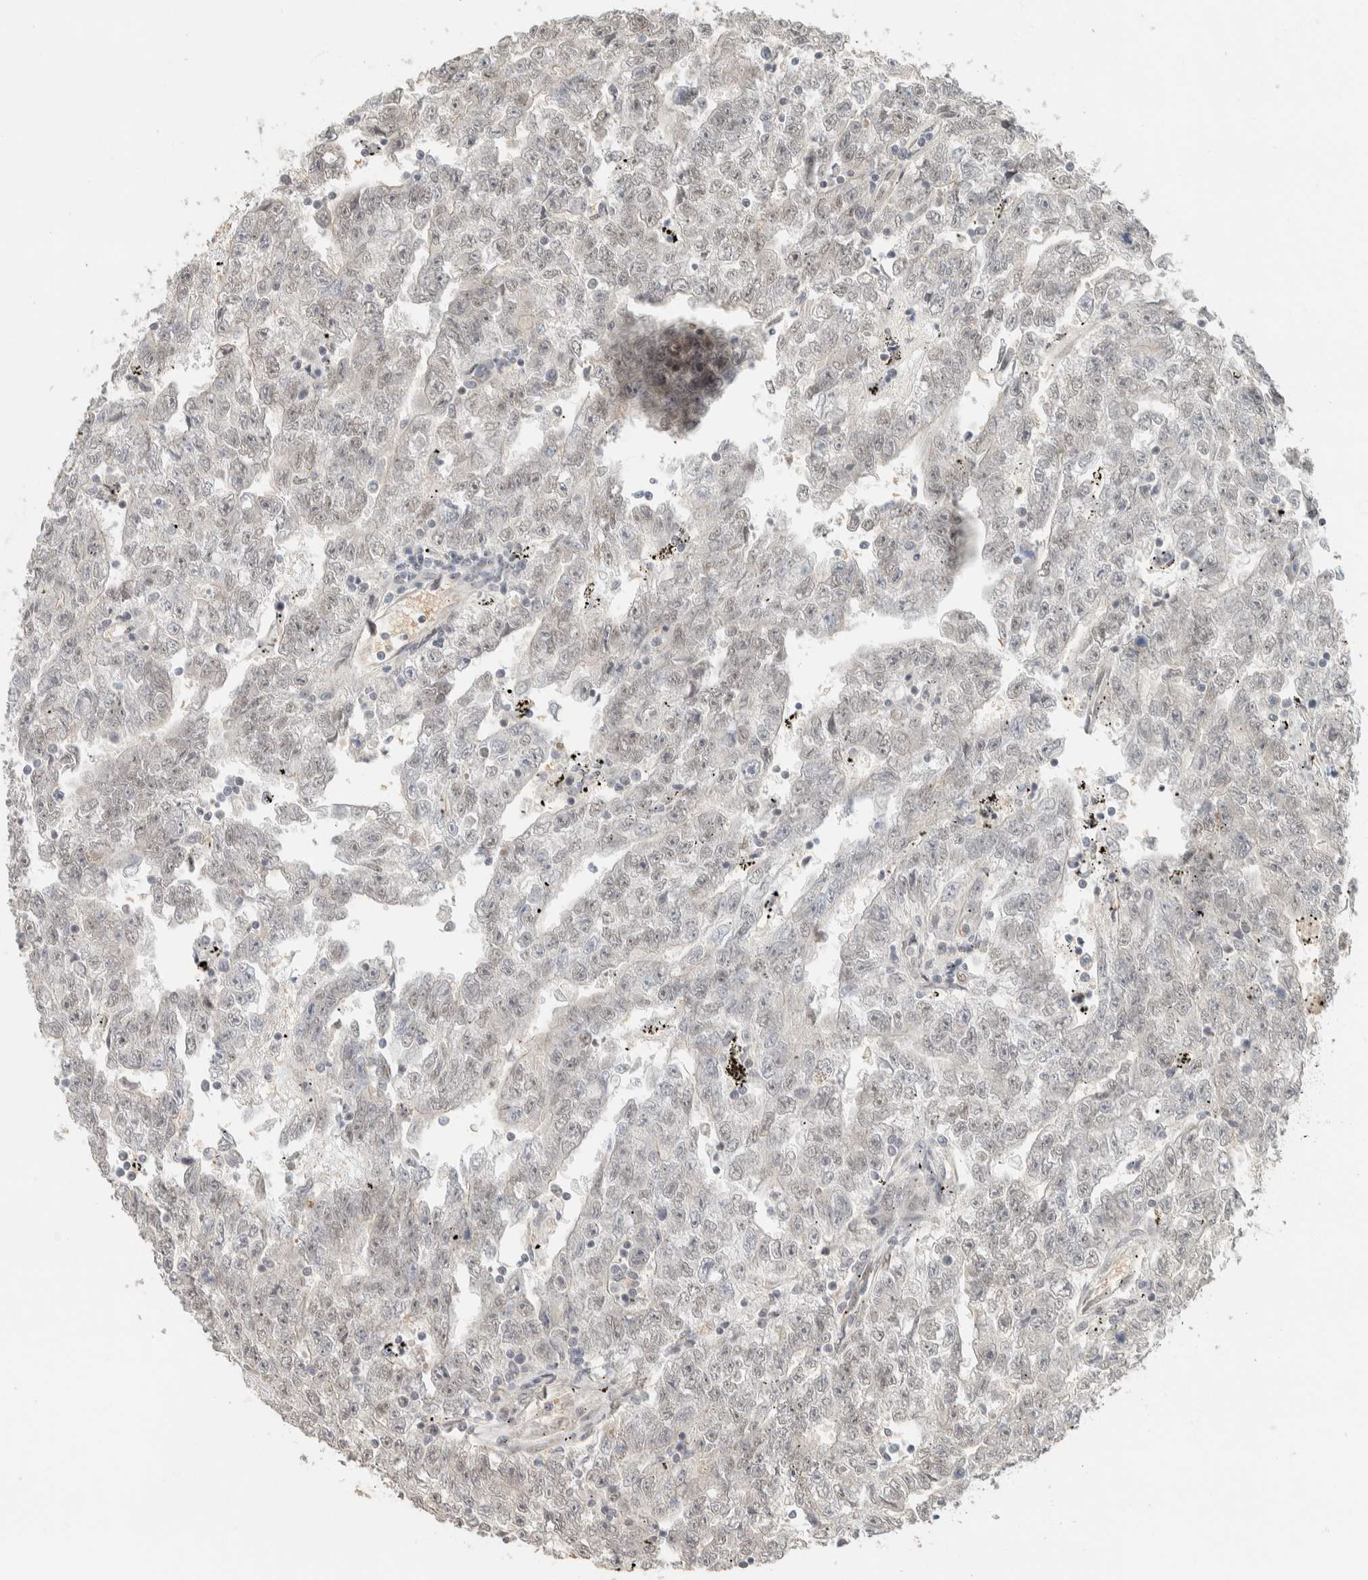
{"staining": {"intensity": "weak", "quantity": "<25%", "location": "nuclear"}, "tissue": "testis cancer", "cell_type": "Tumor cells", "image_type": "cancer", "snomed": [{"axis": "morphology", "description": "Carcinoma, Embryonal, NOS"}, {"axis": "topography", "description": "Testis"}], "caption": "DAB immunohistochemical staining of human testis embryonal carcinoma reveals no significant staining in tumor cells.", "gene": "ZBTB2", "patient": {"sex": "male", "age": 25}}